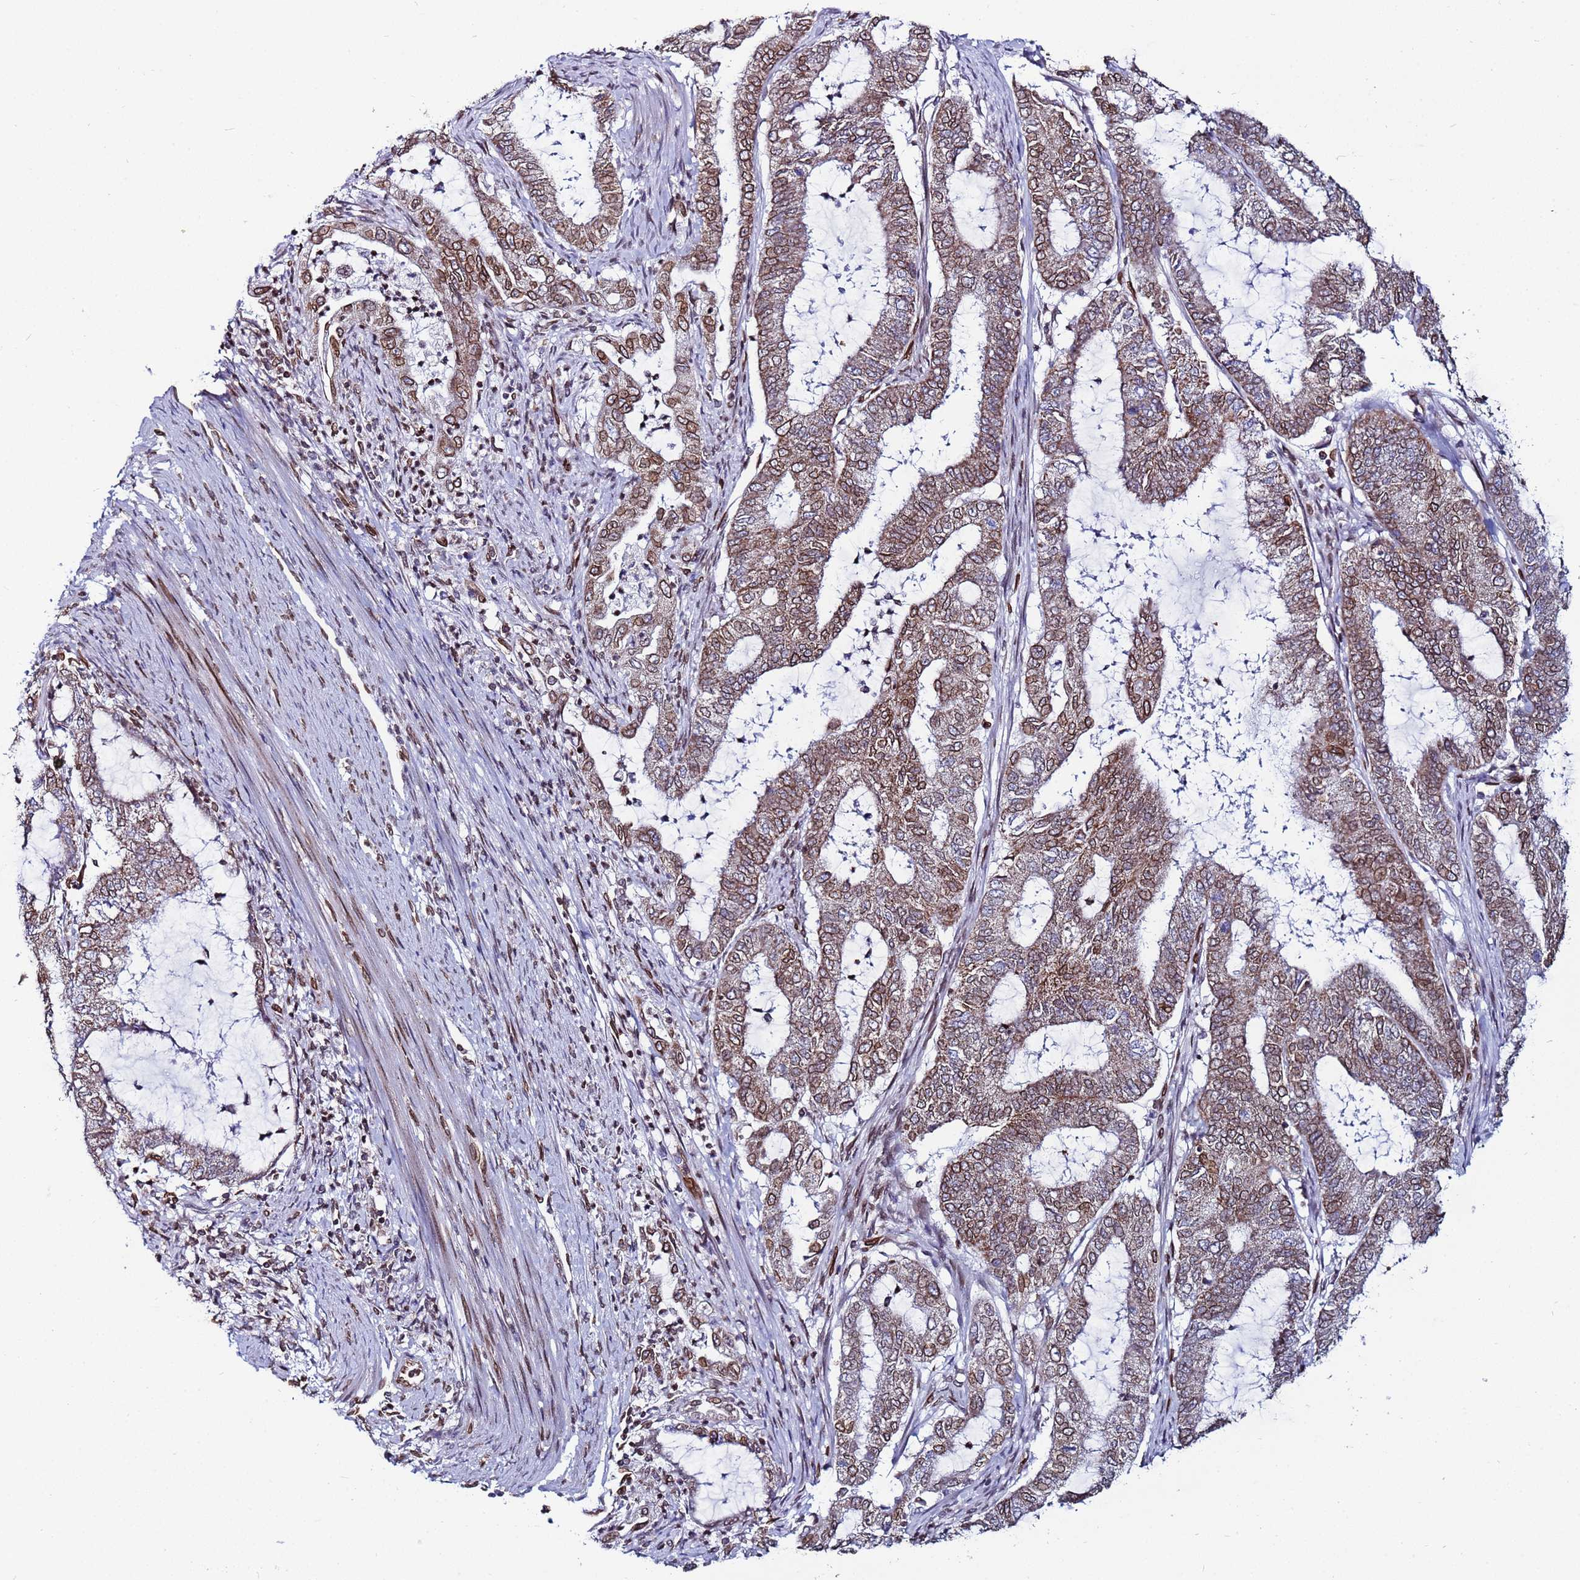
{"staining": {"intensity": "moderate", "quantity": ">75%", "location": "cytoplasmic/membranous,nuclear"}, "tissue": "endometrial cancer", "cell_type": "Tumor cells", "image_type": "cancer", "snomed": [{"axis": "morphology", "description": "Adenocarcinoma, NOS"}, {"axis": "topography", "description": "Endometrium"}], "caption": "Protein analysis of endometrial adenocarcinoma tissue shows moderate cytoplasmic/membranous and nuclear staining in approximately >75% of tumor cells.", "gene": "TOR1AIP1", "patient": {"sex": "female", "age": 51}}